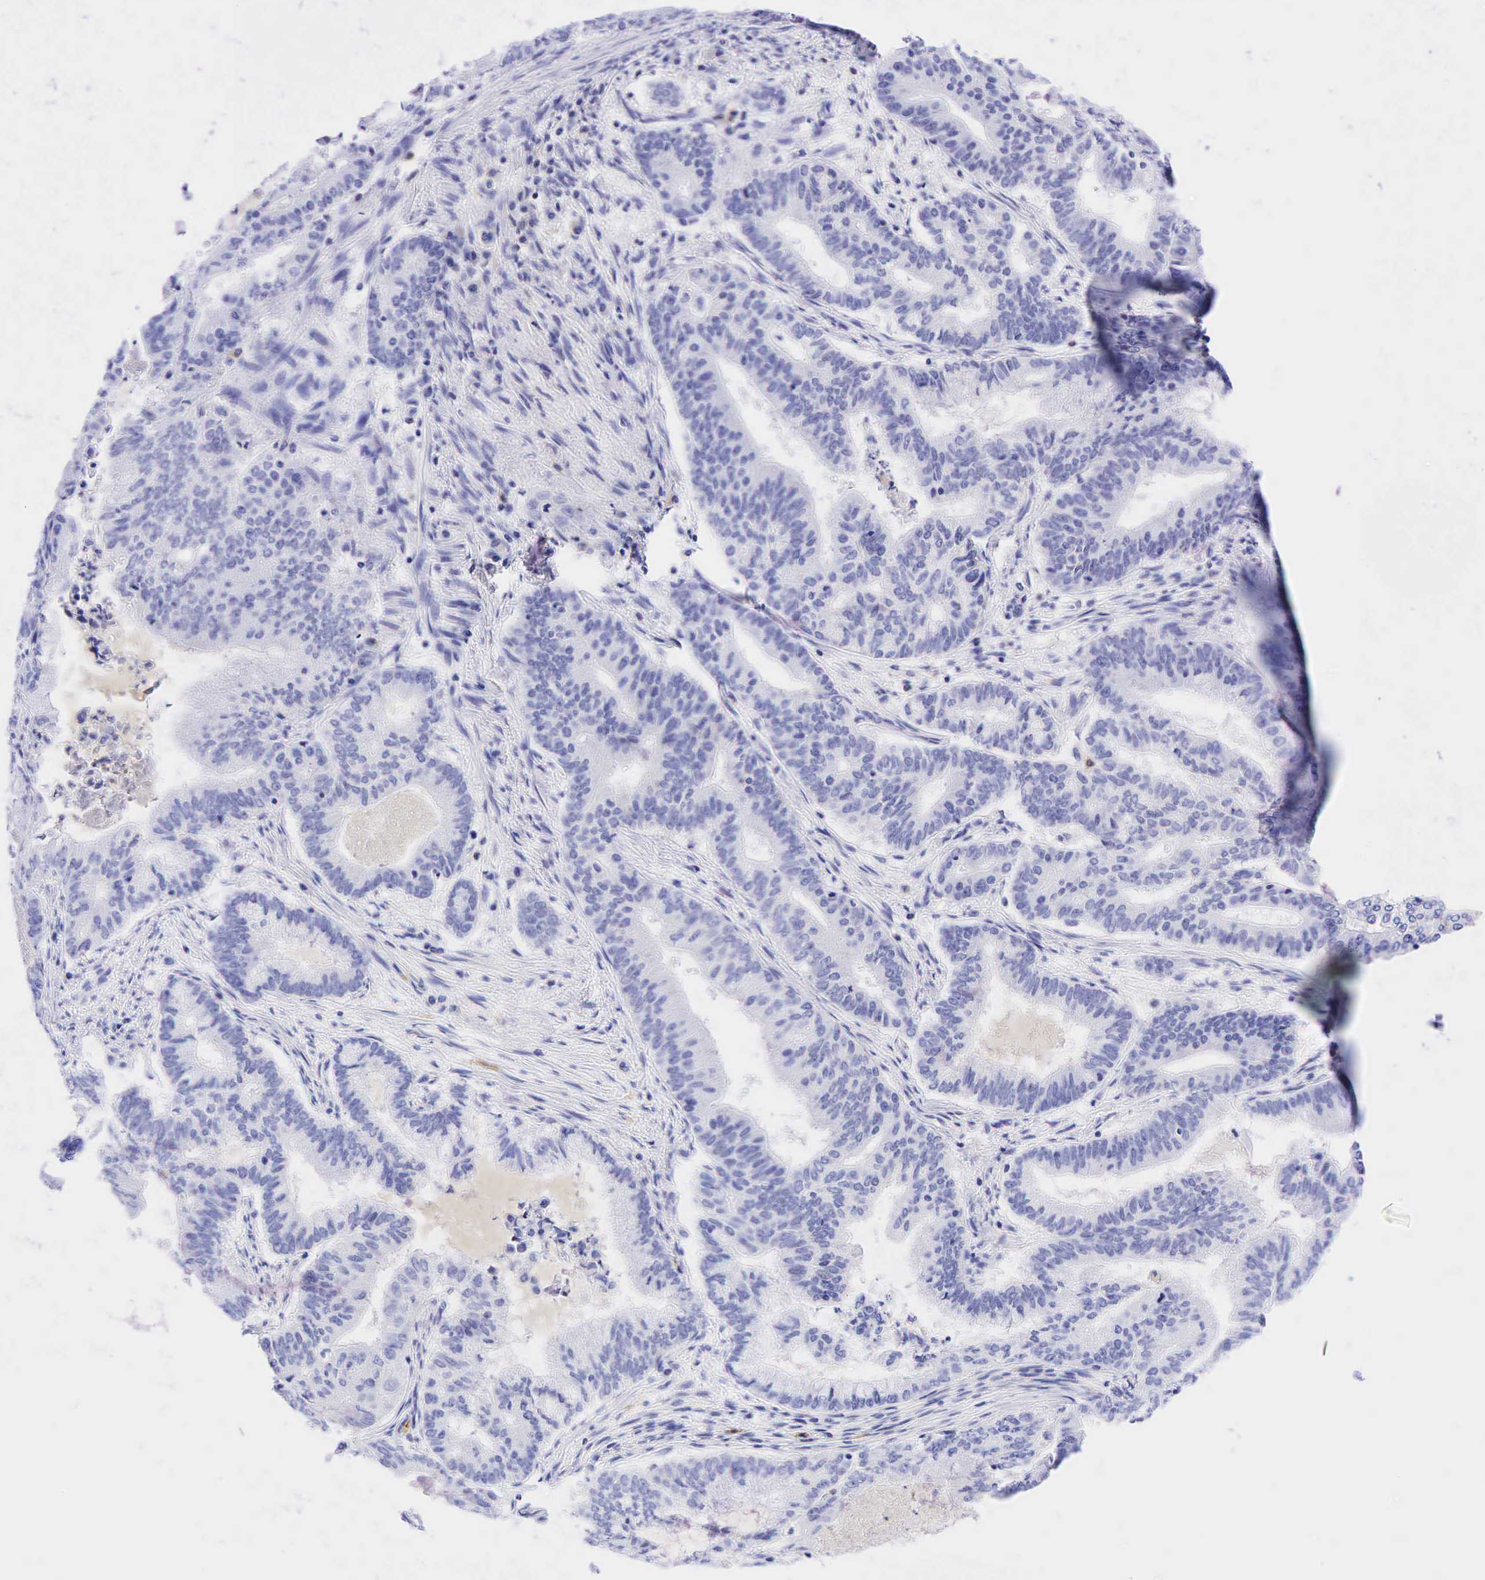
{"staining": {"intensity": "negative", "quantity": "none", "location": "none"}, "tissue": "endometrial cancer", "cell_type": "Tumor cells", "image_type": "cancer", "snomed": [{"axis": "morphology", "description": "Adenocarcinoma, NOS"}, {"axis": "topography", "description": "Endometrium"}], "caption": "High power microscopy micrograph of an immunohistochemistry micrograph of endometrial adenocarcinoma, revealing no significant positivity in tumor cells. (Stains: DAB immunohistochemistry with hematoxylin counter stain, Microscopy: brightfield microscopy at high magnification).", "gene": "TNFRSF8", "patient": {"sex": "female", "age": 63}}